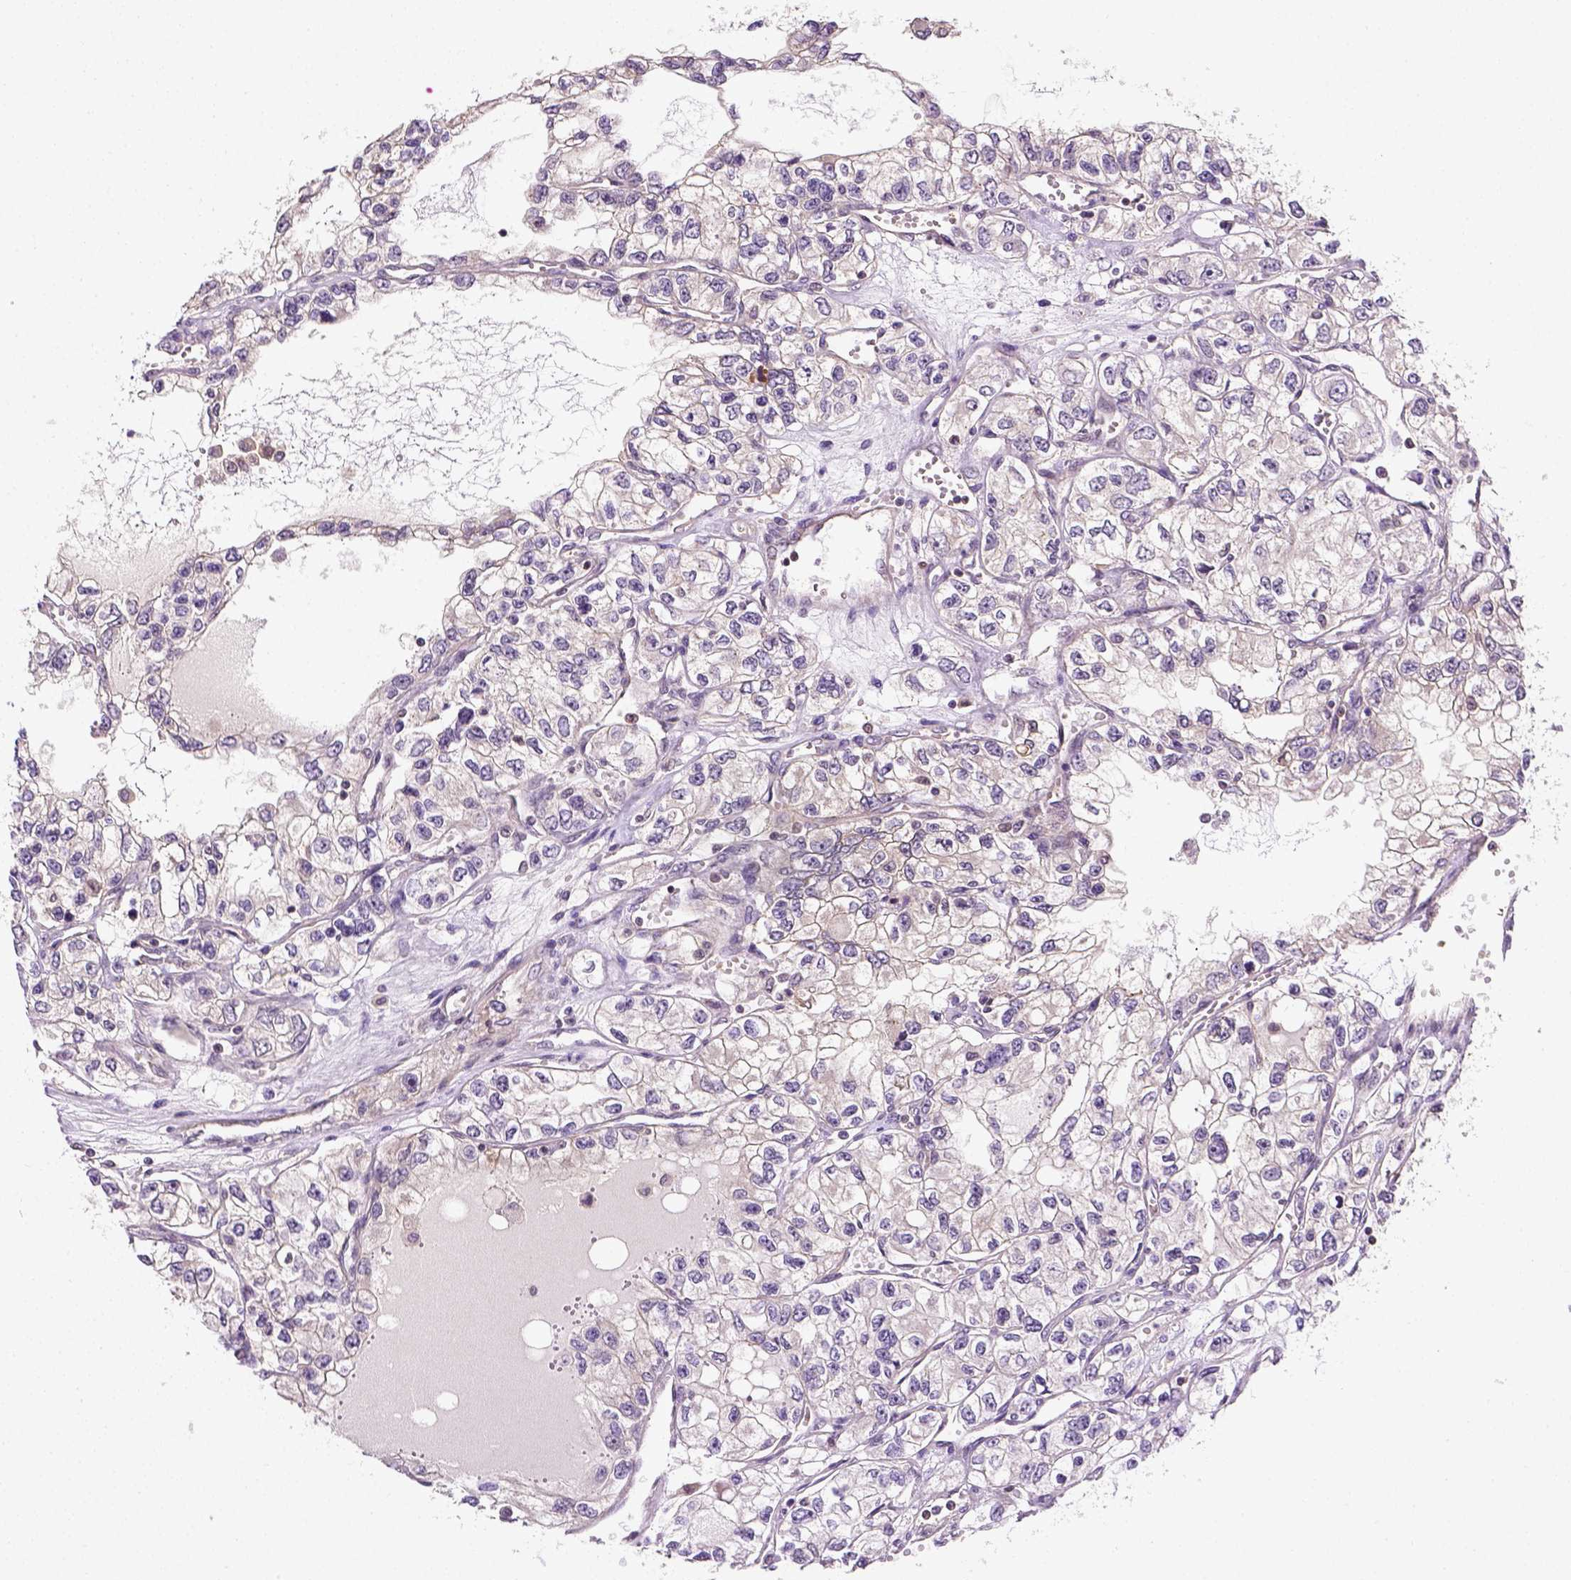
{"staining": {"intensity": "negative", "quantity": "none", "location": "none"}, "tissue": "renal cancer", "cell_type": "Tumor cells", "image_type": "cancer", "snomed": [{"axis": "morphology", "description": "Adenocarcinoma, NOS"}, {"axis": "topography", "description": "Kidney"}], "caption": "The micrograph demonstrates no significant staining in tumor cells of renal cancer (adenocarcinoma).", "gene": "MATK", "patient": {"sex": "female", "age": 59}}